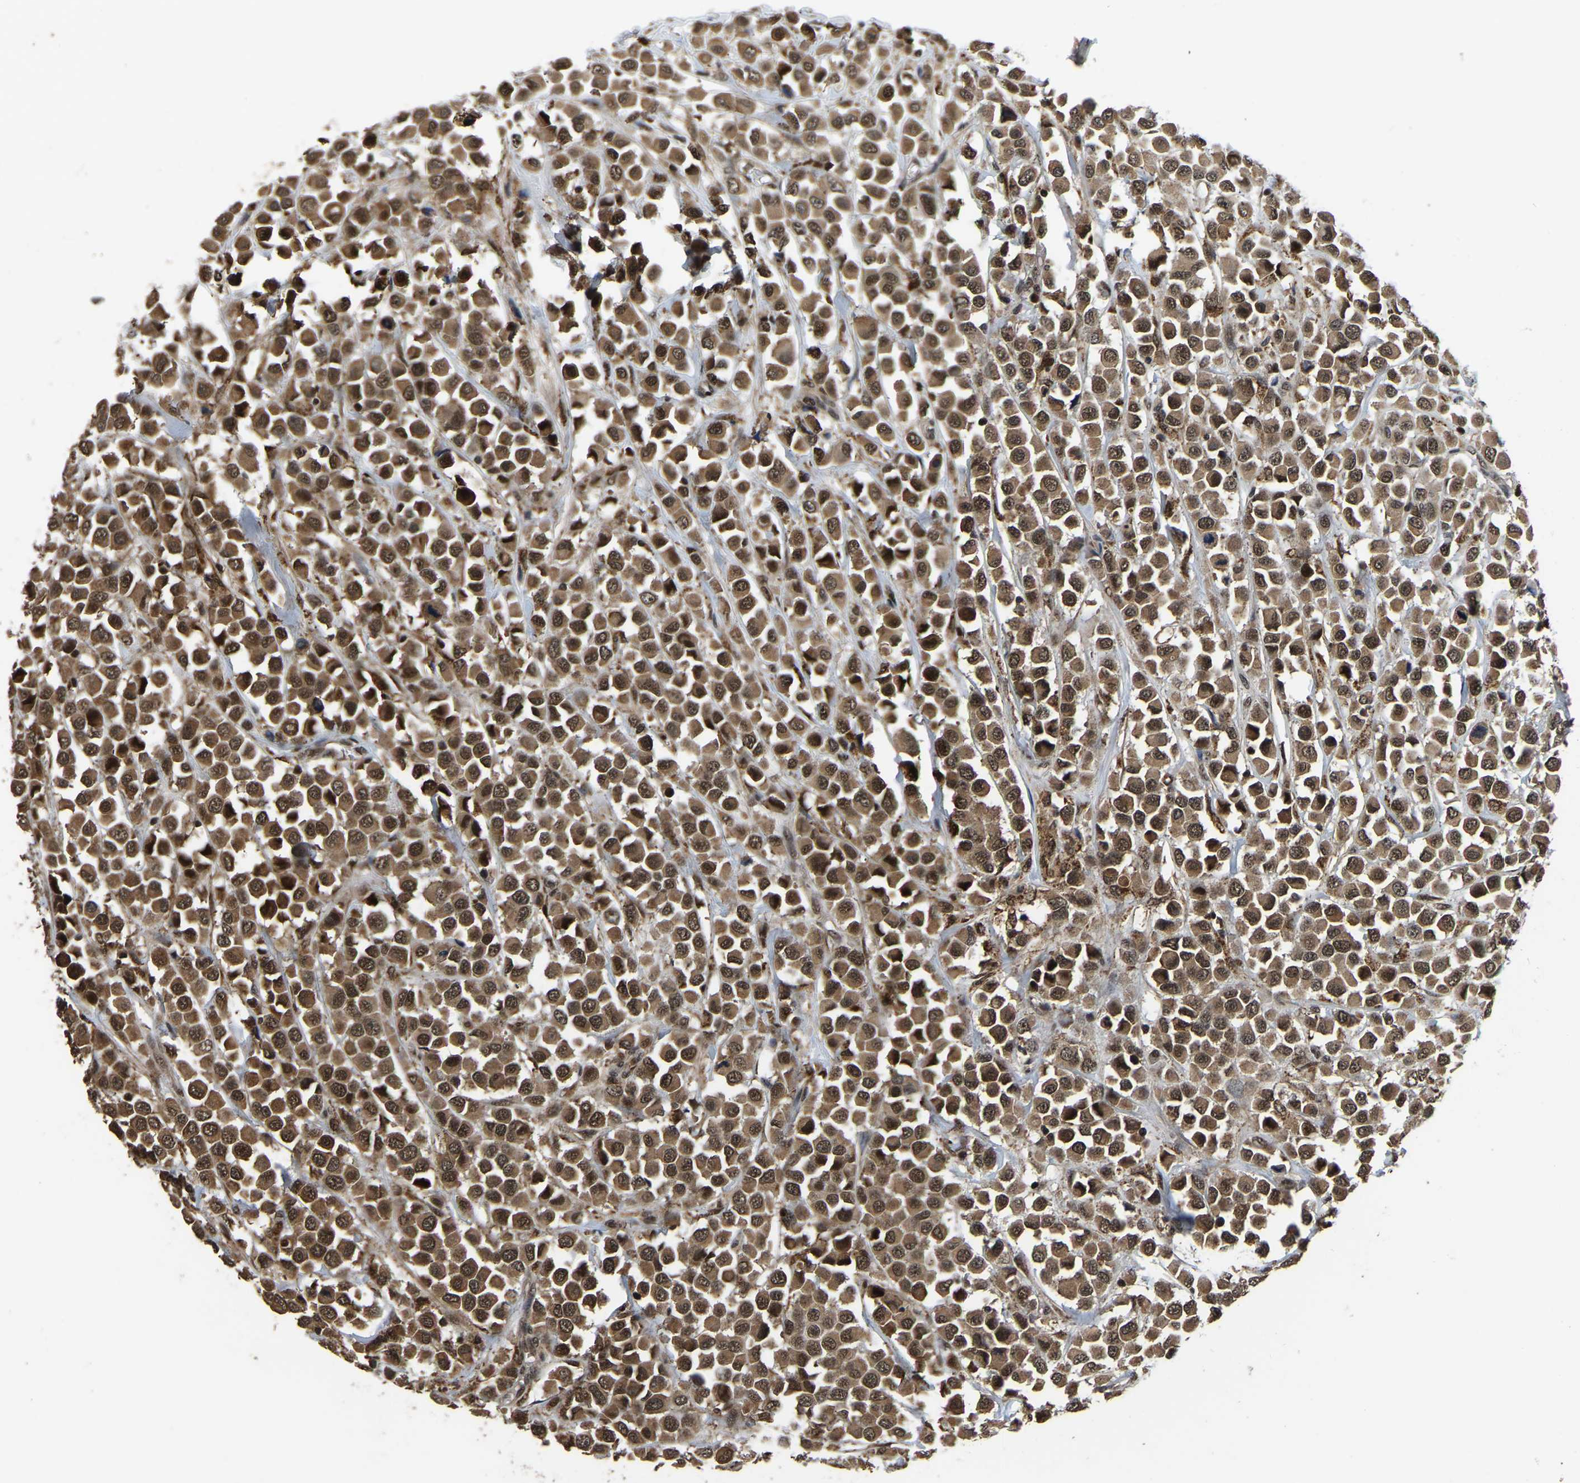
{"staining": {"intensity": "moderate", "quantity": ">75%", "location": "cytoplasmic/membranous,nuclear"}, "tissue": "breast cancer", "cell_type": "Tumor cells", "image_type": "cancer", "snomed": [{"axis": "morphology", "description": "Duct carcinoma"}, {"axis": "topography", "description": "Breast"}], "caption": "DAB (3,3'-diaminobenzidine) immunohistochemical staining of human breast intraductal carcinoma reveals moderate cytoplasmic/membranous and nuclear protein staining in about >75% of tumor cells.", "gene": "CIAO1", "patient": {"sex": "female", "age": 61}}